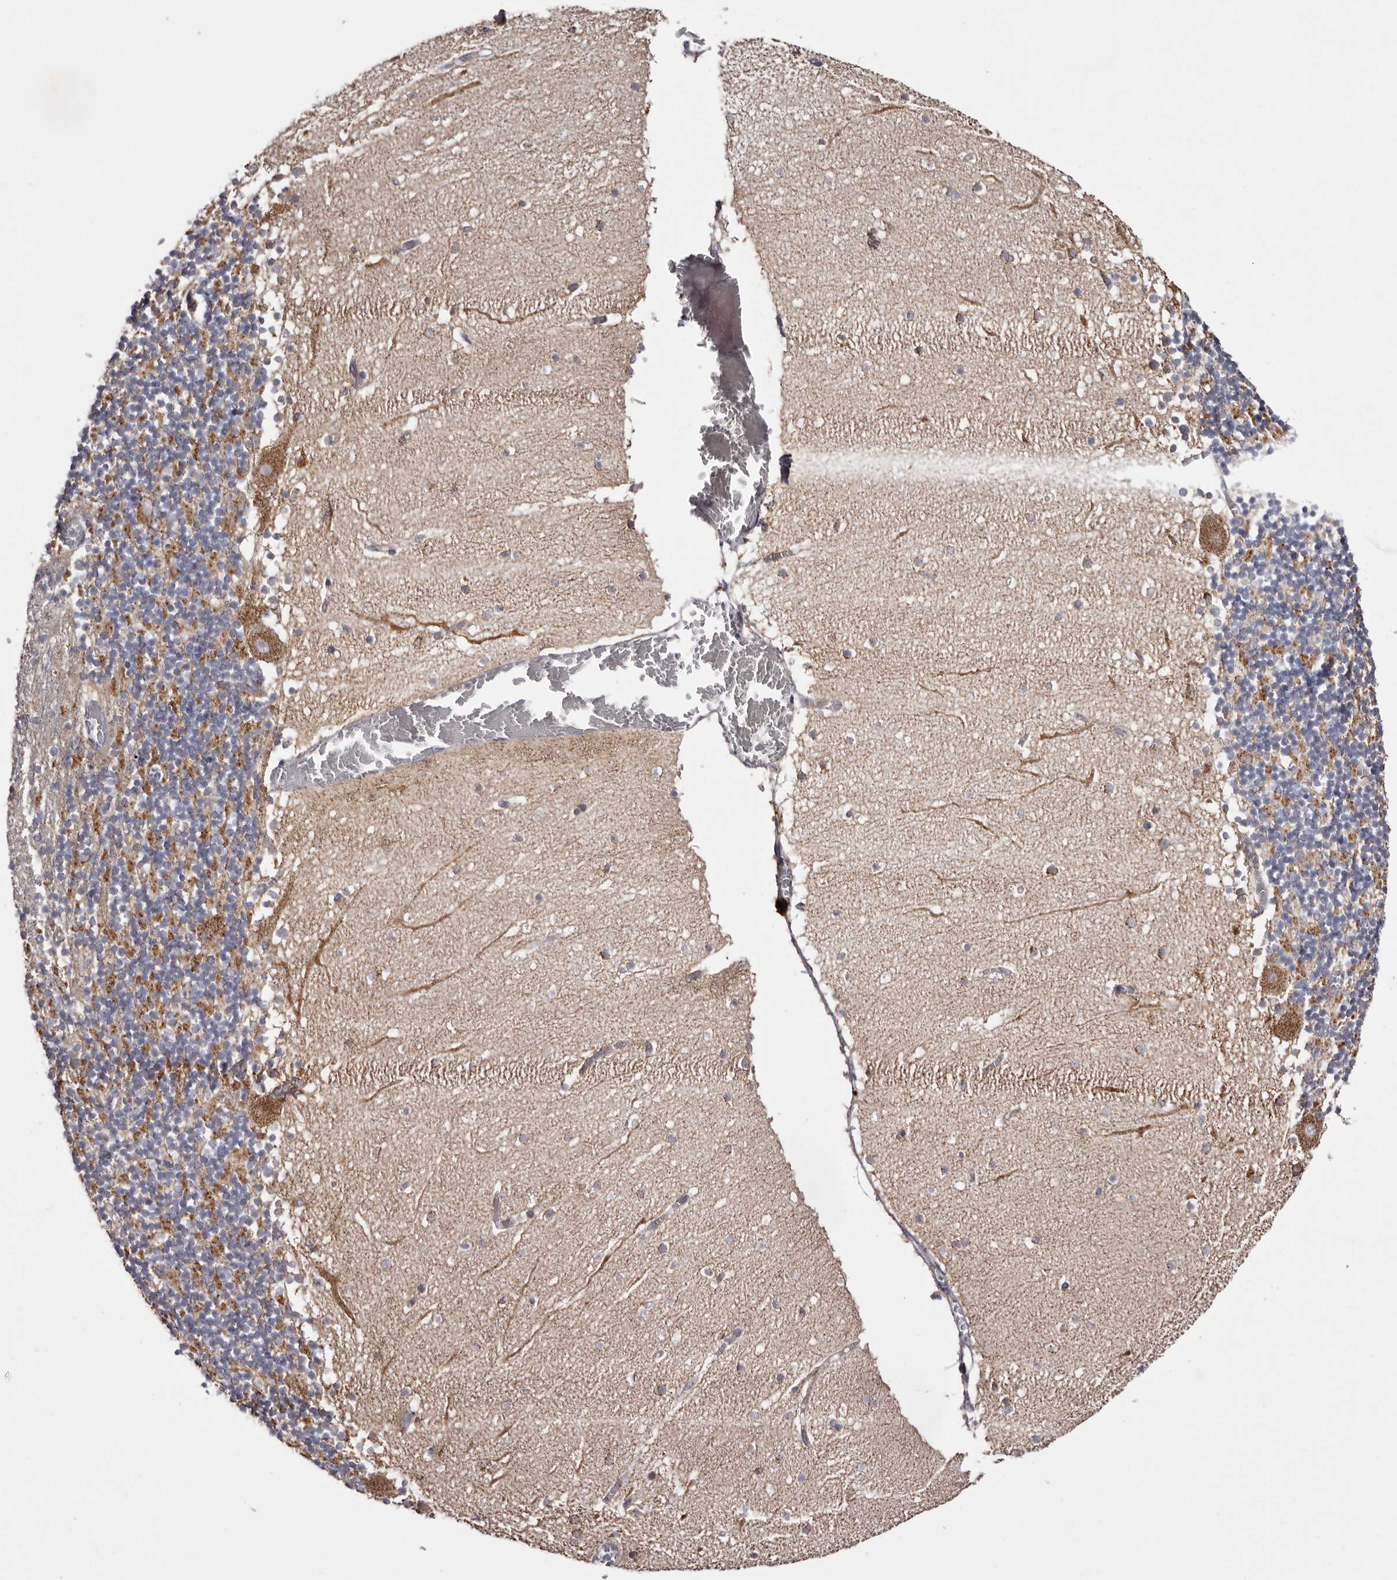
{"staining": {"intensity": "strong", "quantity": "25%-75%", "location": "cytoplasmic/membranous"}, "tissue": "cerebellum", "cell_type": "Cells in granular layer", "image_type": "normal", "snomed": [{"axis": "morphology", "description": "Normal tissue, NOS"}, {"axis": "topography", "description": "Cerebellum"}], "caption": "A brown stain labels strong cytoplasmic/membranous expression of a protein in cells in granular layer of normal cerebellum. The staining was performed using DAB (3,3'-diaminobenzidine), with brown indicating positive protein expression. Nuclei are stained blue with hematoxylin.", "gene": "MECR", "patient": {"sex": "female", "age": 28}}